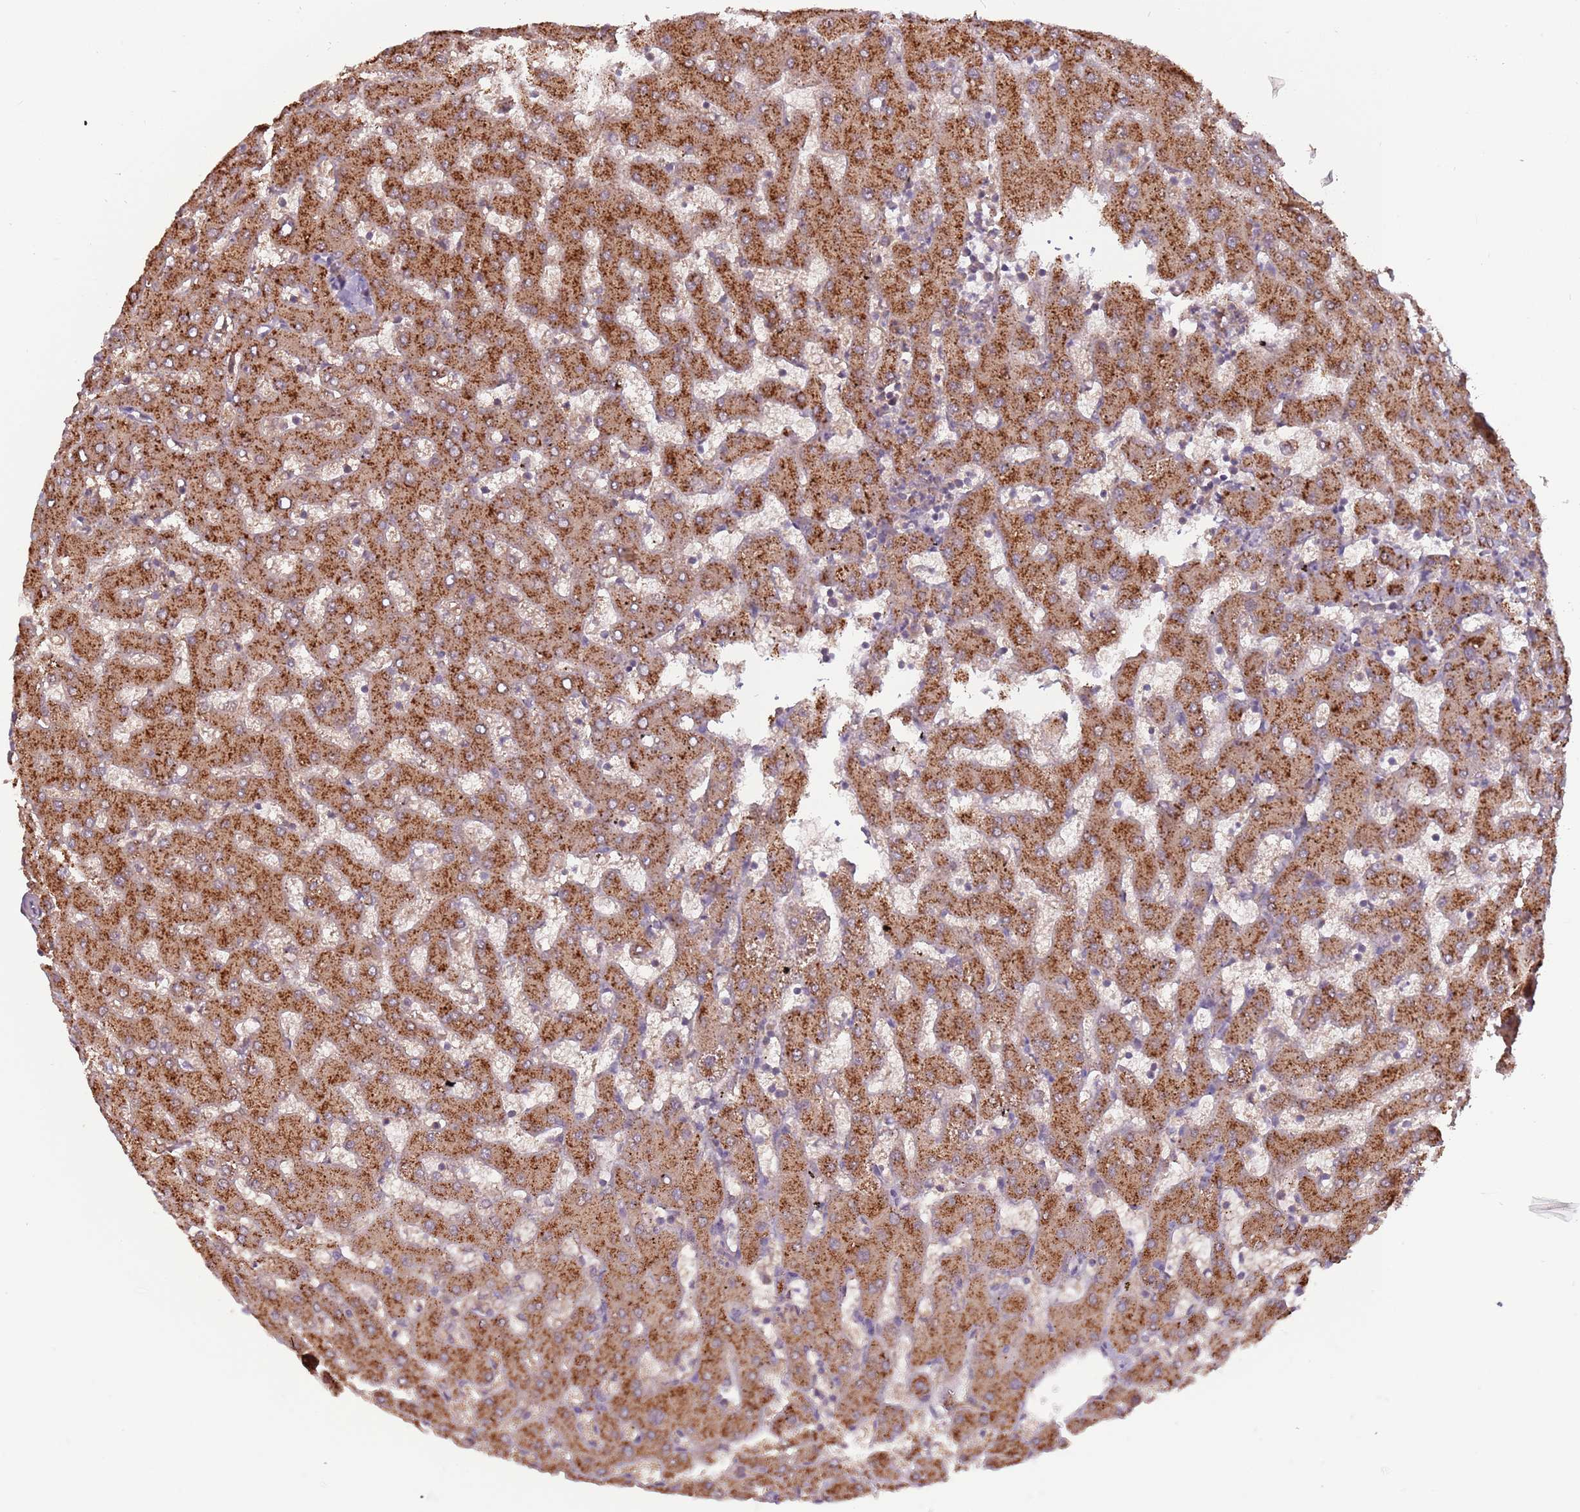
{"staining": {"intensity": "negative", "quantity": "none", "location": "none"}, "tissue": "liver", "cell_type": "Cholangiocytes", "image_type": "normal", "snomed": [{"axis": "morphology", "description": "Normal tissue, NOS"}, {"axis": "topography", "description": "Liver"}], "caption": "Histopathology image shows no significant protein staining in cholangiocytes of unremarkable liver. (DAB (3,3'-diaminobenzidine) immunohistochemistry with hematoxylin counter stain).", "gene": "USP32", "patient": {"sex": "female", "age": 63}}